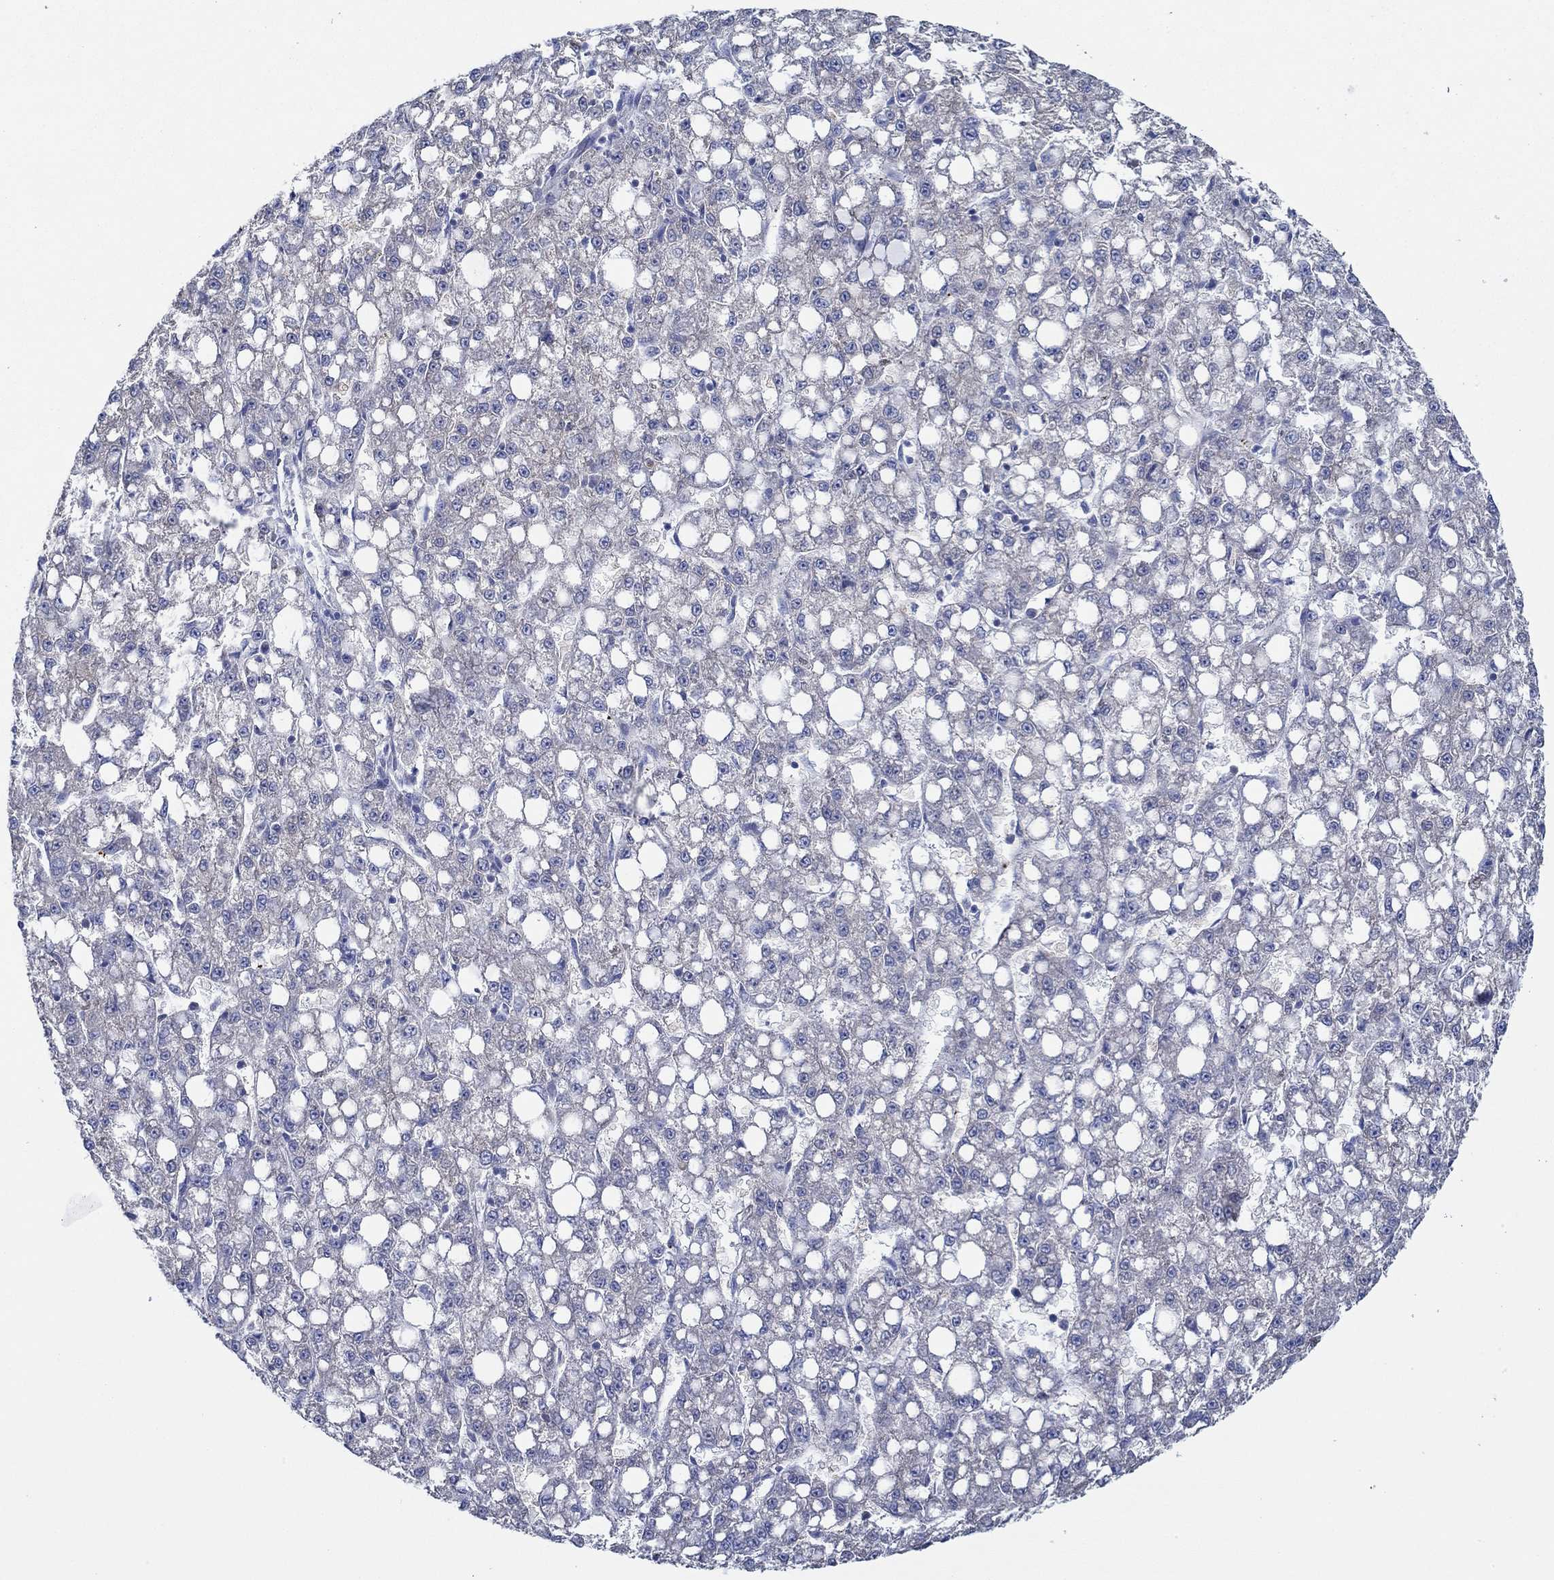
{"staining": {"intensity": "negative", "quantity": "none", "location": "none"}, "tissue": "liver cancer", "cell_type": "Tumor cells", "image_type": "cancer", "snomed": [{"axis": "morphology", "description": "Carcinoma, Hepatocellular, NOS"}, {"axis": "topography", "description": "Liver"}], "caption": "Immunohistochemistry image of human hepatocellular carcinoma (liver) stained for a protein (brown), which displays no expression in tumor cells. (DAB (3,3'-diaminobenzidine) IHC visualized using brightfield microscopy, high magnification).", "gene": "SLC27A3", "patient": {"sex": "female", "age": 65}}